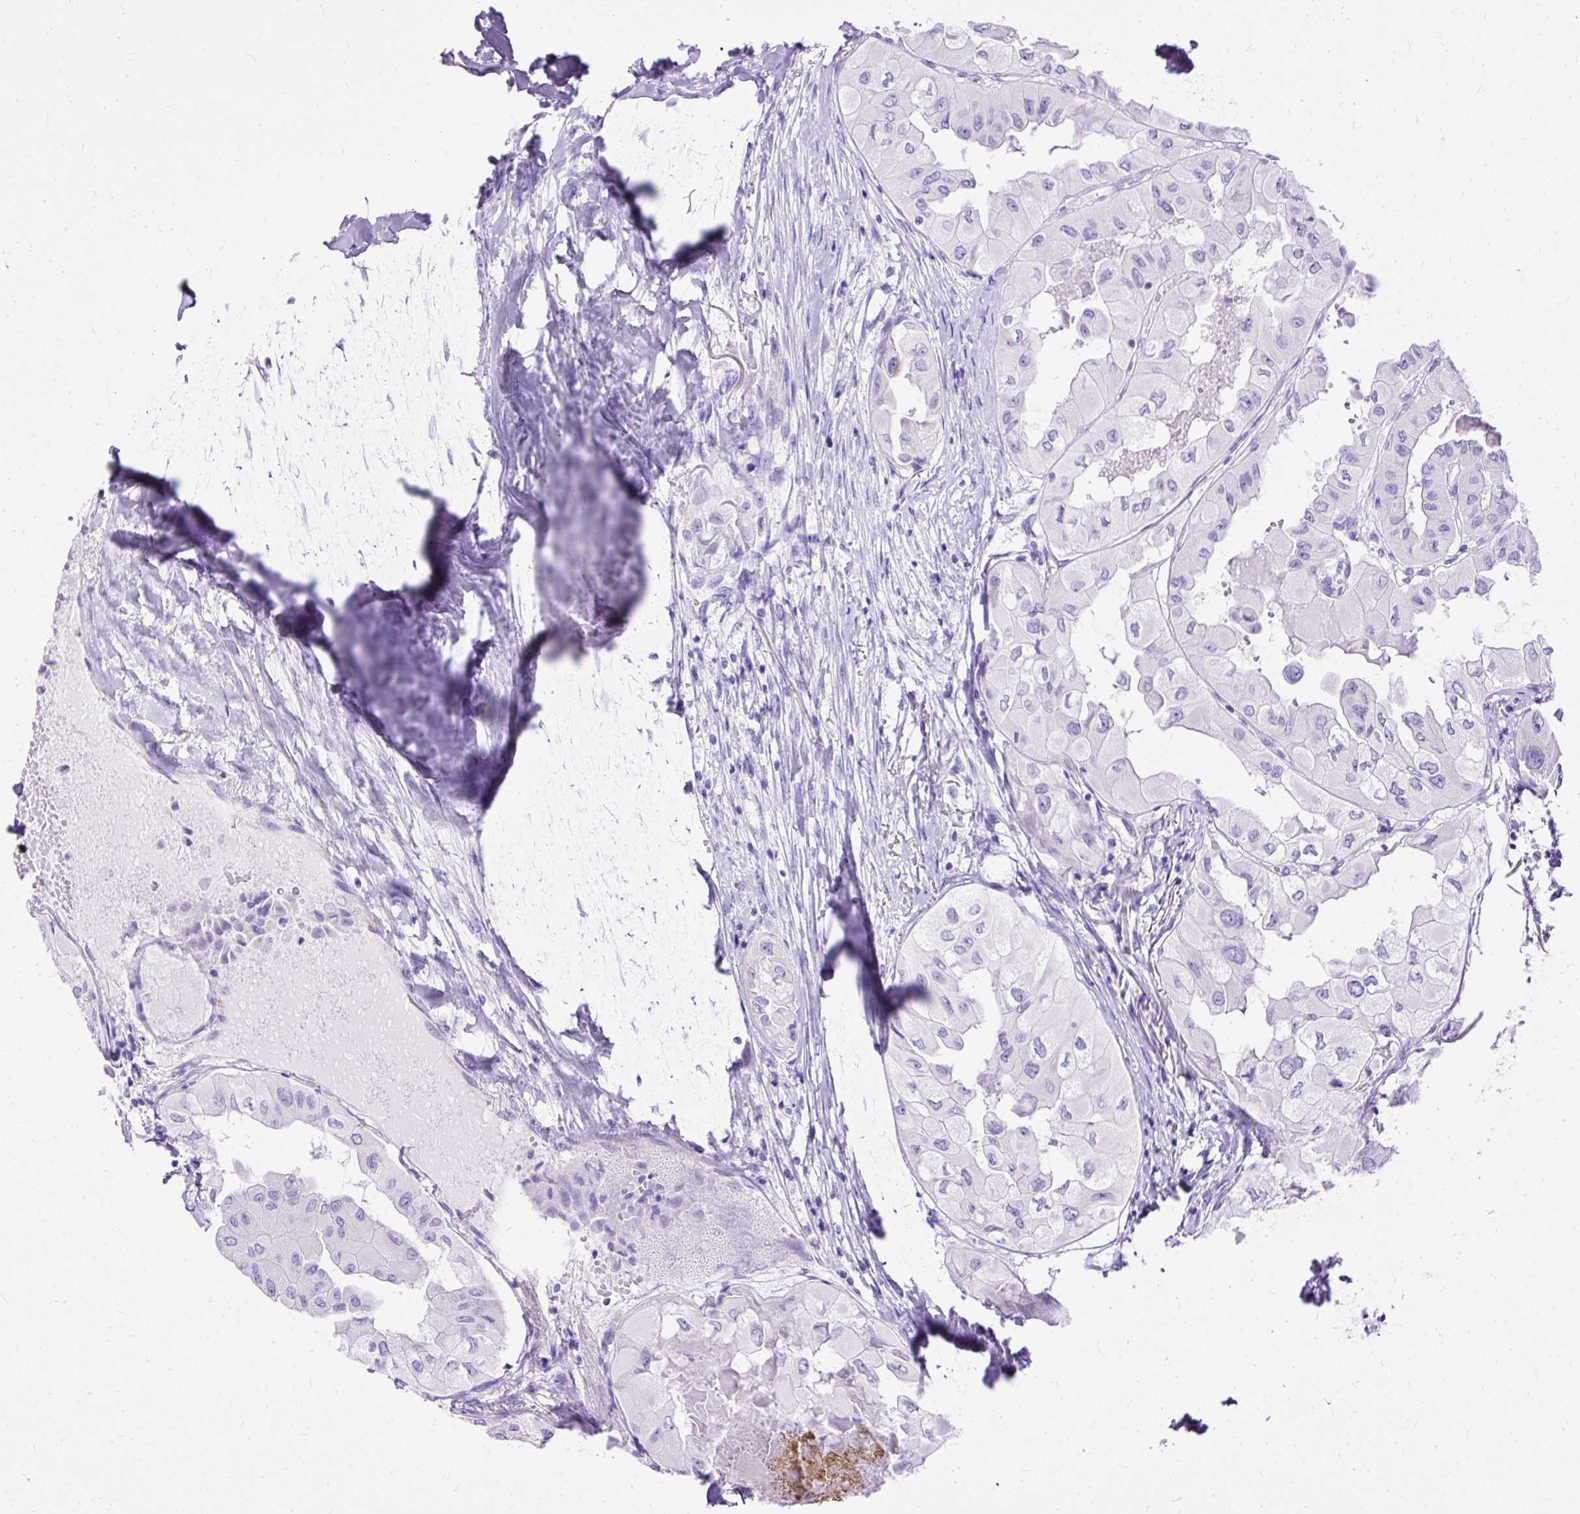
{"staining": {"intensity": "negative", "quantity": "none", "location": "none"}, "tissue": "thyroid cancer", "cell_type": "Tumor cells", "image_type": "cancer", "snomed": [{"axis": "morphology", "description": "Normal tissue, NOS"}, {"axis": "morphology", "description": "Papillary adenocarcinoma, NOS"}, {"axis": "topography", "description": "Thyroid gland"}], "caption": "Immunohistochemical staining of thyroid cancer (papillary adenocarcinoma) displays no significant expression in tumor cells. (DAB immunohistochemistry visualized using brightfield microscopy, high magnification).", "gene": "HEY1", "patient": {"sex": "female", "age": 59}}